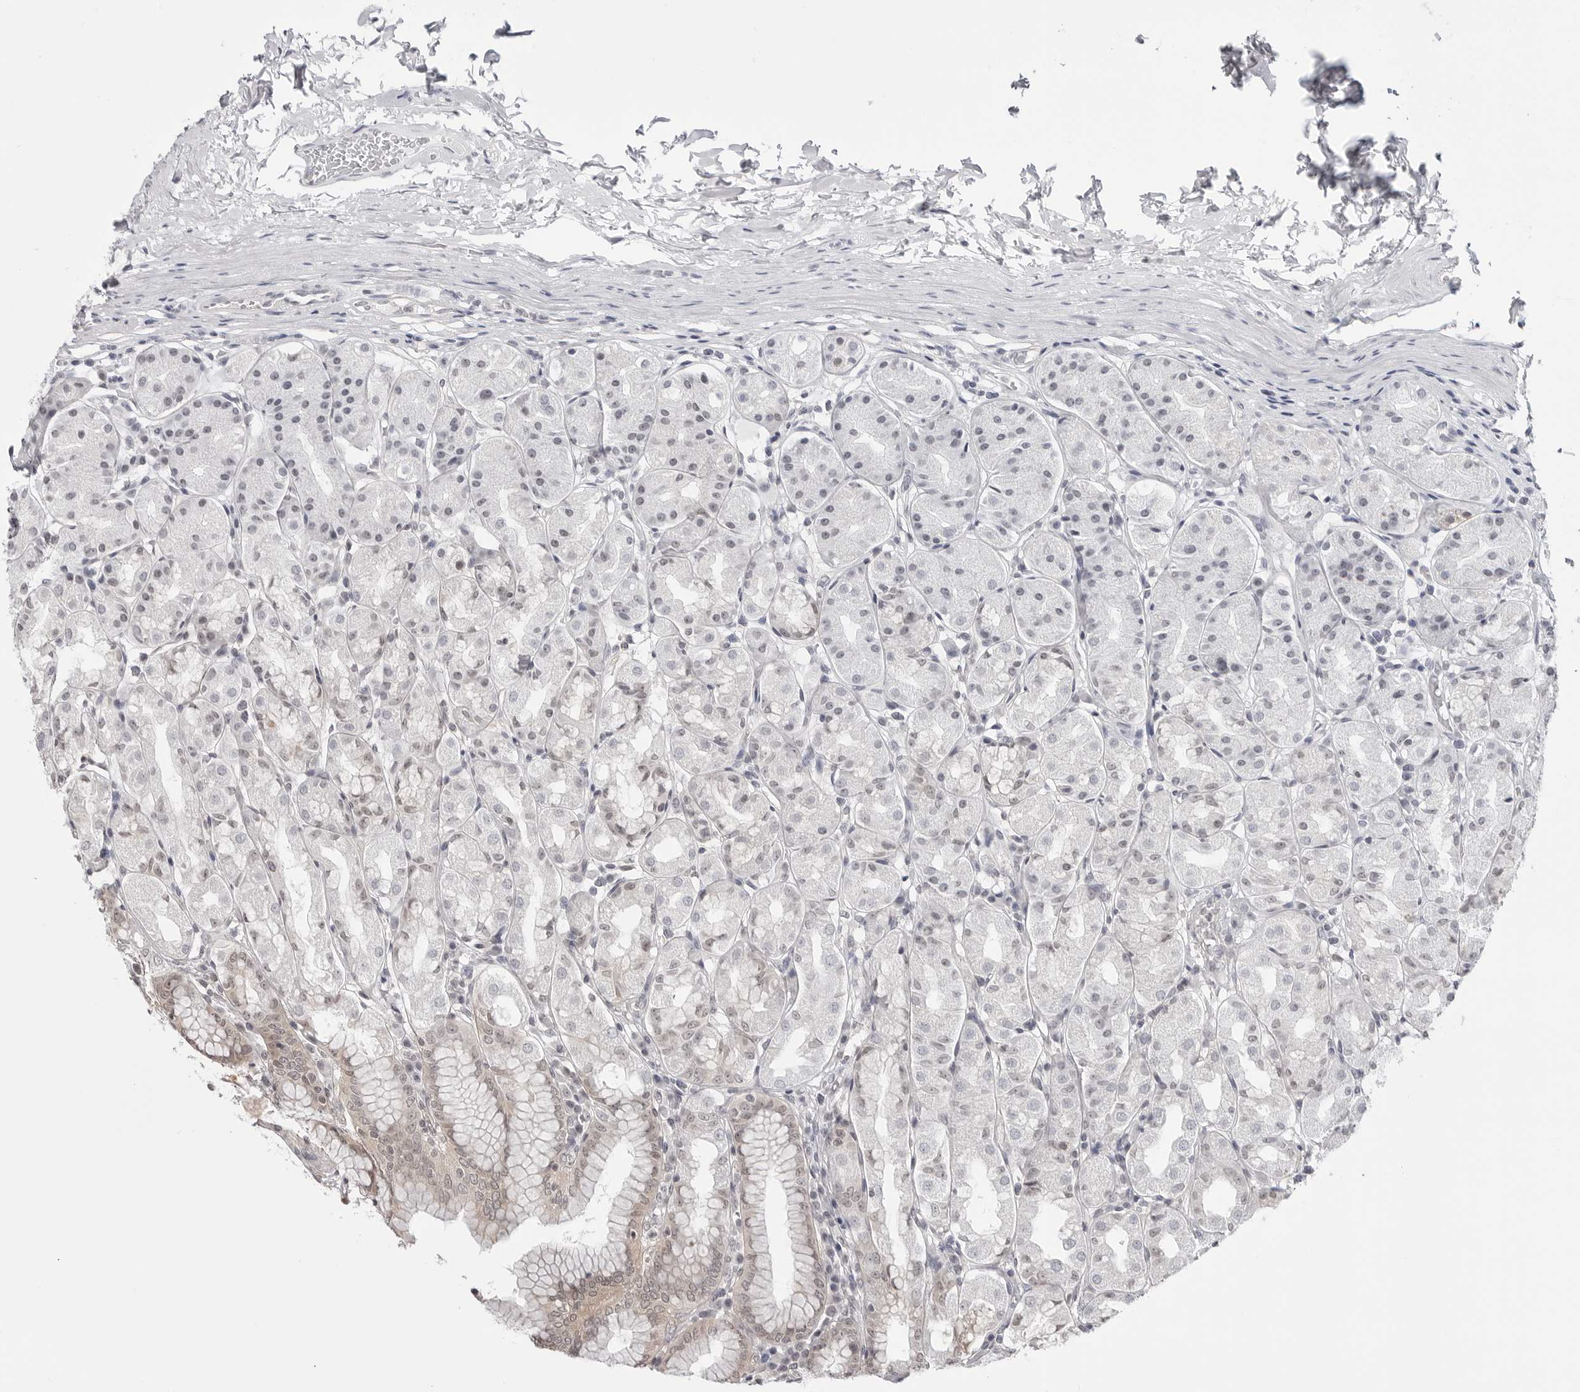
{"staining": {"intensity": "moderate", "quantity": "25%-75%", "location": "cytoplasmic/membranous,nuclear"}, "tissue": "stomach", "cell_type": "Glandular cells", "image_type": "normal", "snomed": [{"axis": "morphology", "description": "Normal tissue, NOS"}, {"axis": "topography", "description": "Stomach"}, {"axis": "topography", "description": "Stomach, lower"}], "caption": "This is a histology image of immunohistochemistry staining of benign stomach, which shows moderate staining in the cytoplasmic/membranous,nuclear of glandular cells.", "gene": "YWHAG", "patient": {"sex": "female", "age": 56}}